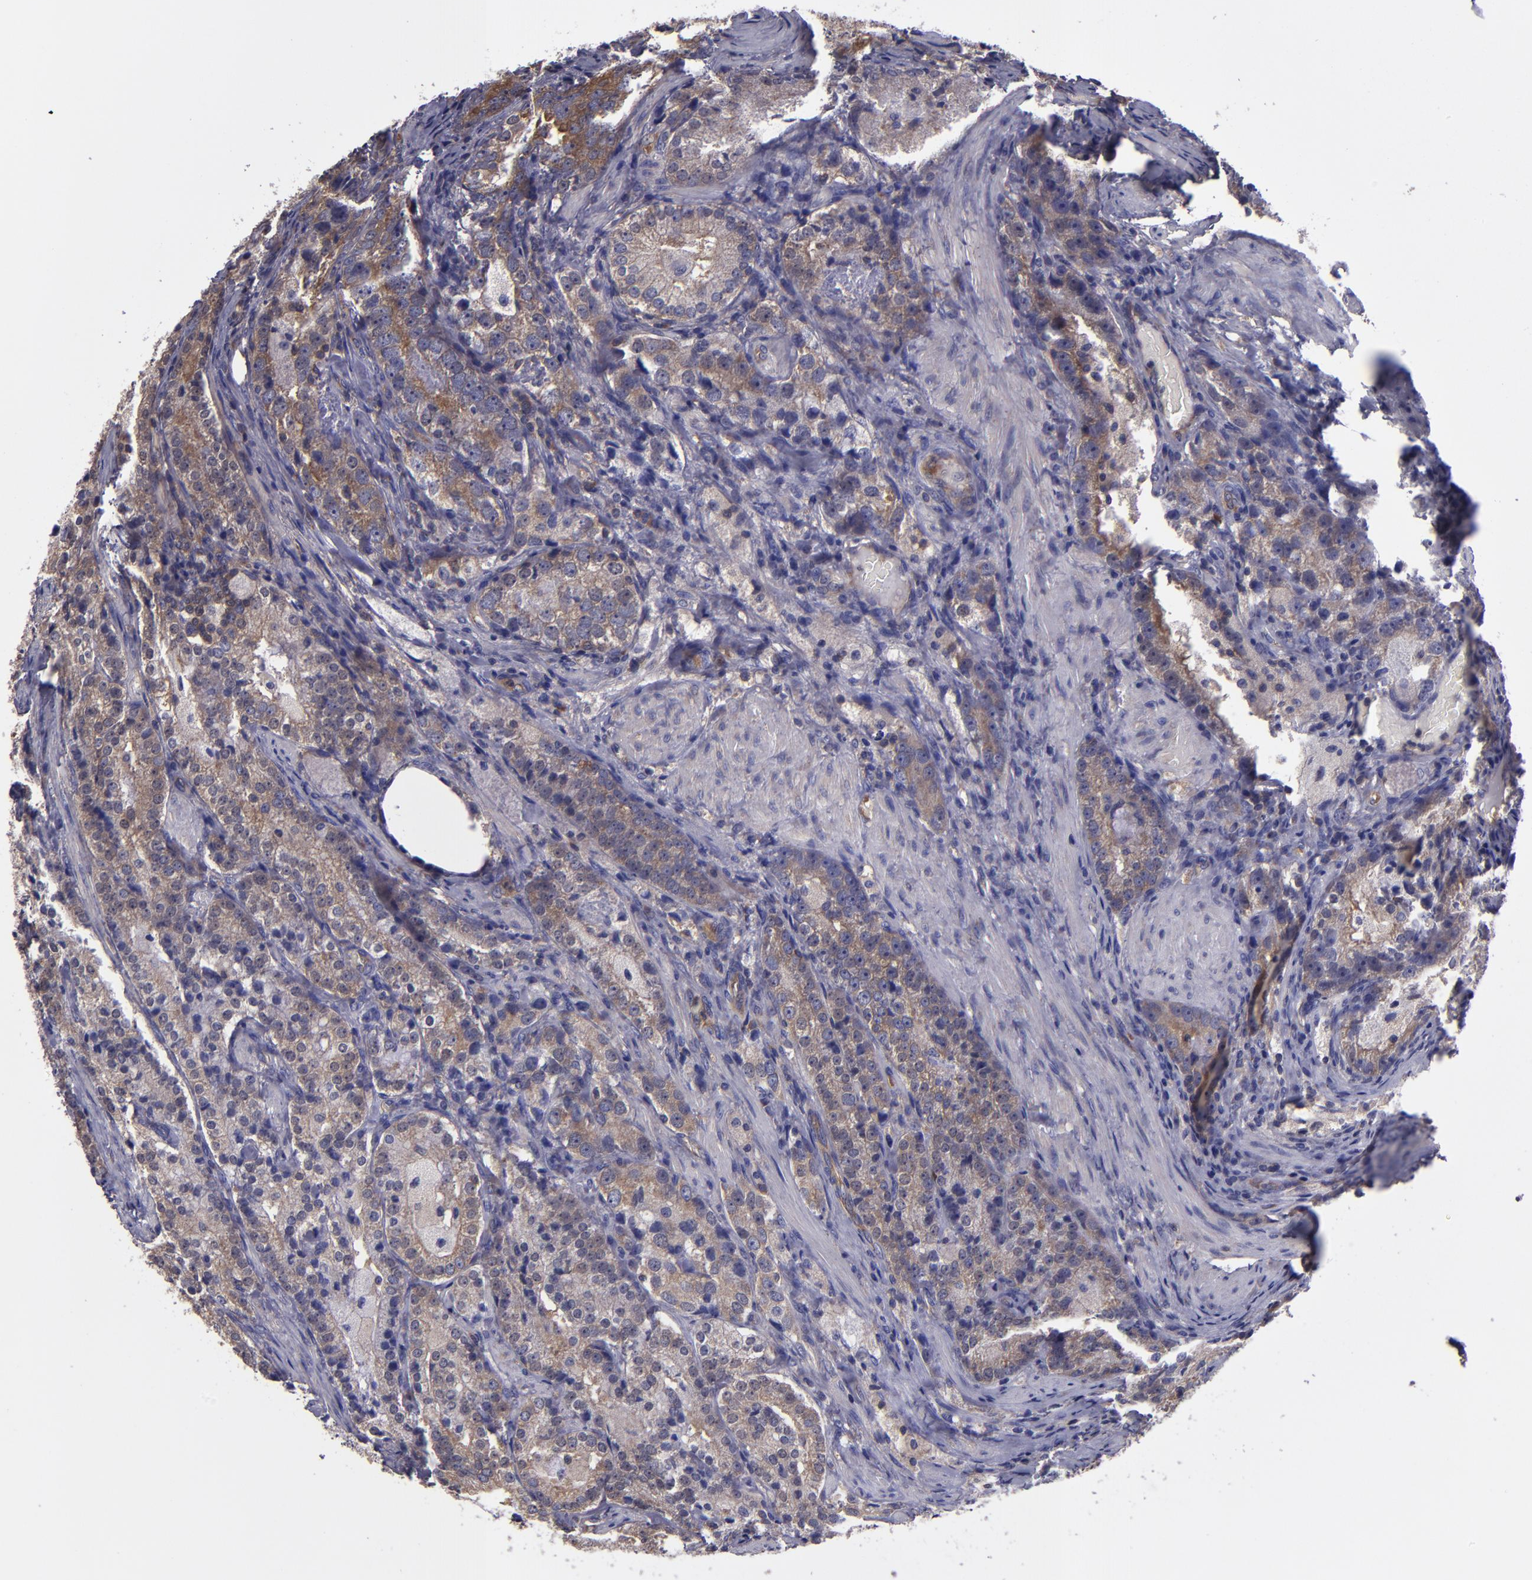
{"staining": {"intensity": "moderate", "quantity": ">75%", "location": "cytoplasmic/membranous"}, "tissue": "prostate cancer", "cell_type": "Tumor cells", "image_type": "cancer", "snomed": [{"axis": "morphology", "description": "Adenocarcinoma, High grade"}, {"axis": "topography", "description": "Prostate"}], "caption": "Protein staining of prostate high-grade adenocarcinoma tissue displays moderate cytoplasmic/membranous expression in approximately >75% of tumor cells. Immunohistochemistry stains the protein of interest in brown and the nuclei are stained blue.", "gene": "CARS1", "patient": {"sex": "male", "age": 63}}